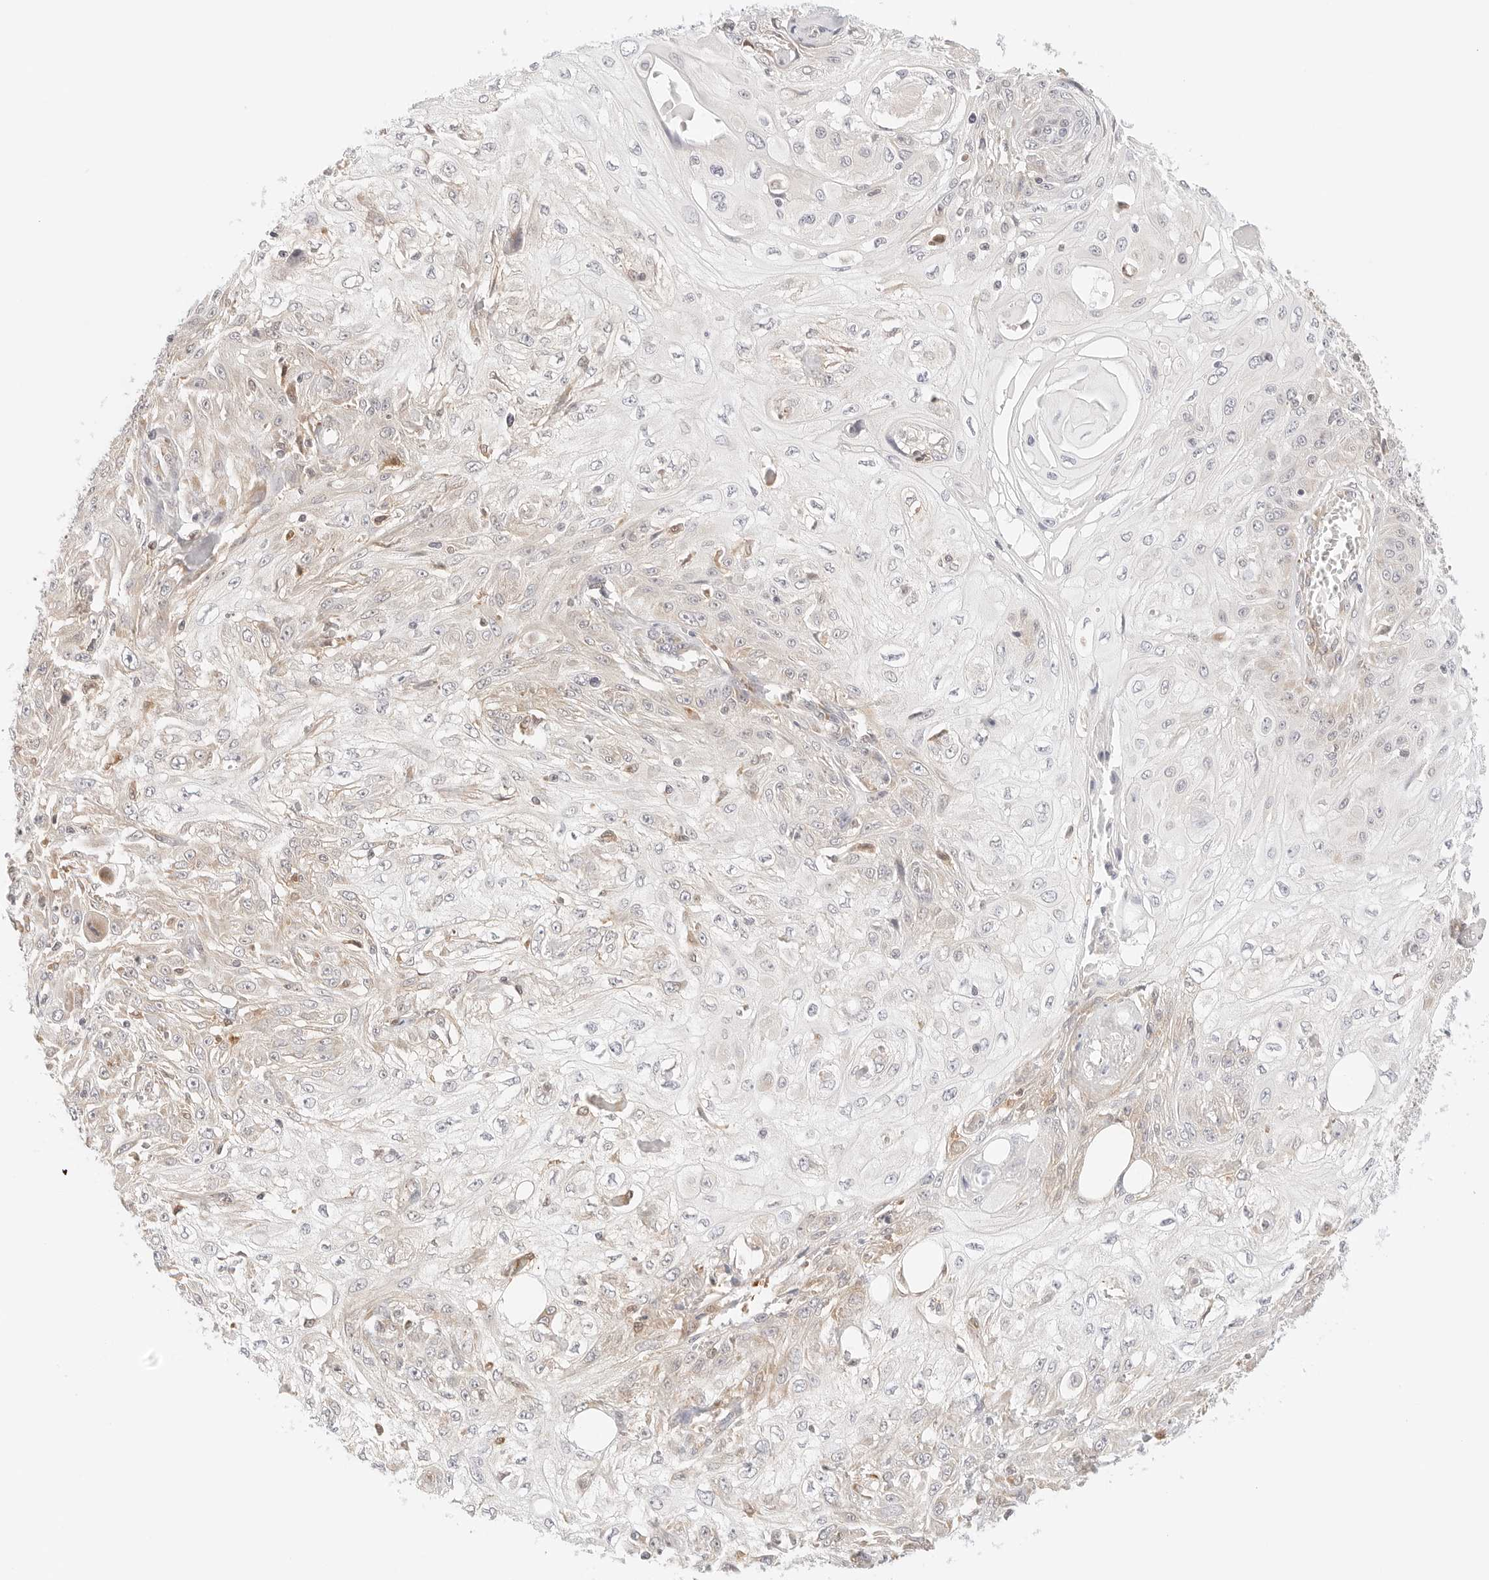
{"staining": {"intensity": "weak", "quantity": "<25%", "location": "cytoplasmic/membranous"}, "tissue": "skin cancer", "cell_type": "Tumor cells", "image_type": "cancer", "snomed": [{"axis": "morphology", "description": "Squamous cell carcinoma, NOS"}, {"axis": "morphology", "description": "Squamous cell carcinoma, metastatic, NOS"}, {"axis": "topography", "description": "Skin"}, {"axis": "topography", "description": "Lymph node"}], "caption": "Human metastatic squamous cell carcinoma (skin) stained for a protein using immunohistochemistry demonstrates no staining in tumor cells.", "gene": "ERO1B", "patient": {"sex": "male", "age": 75}}